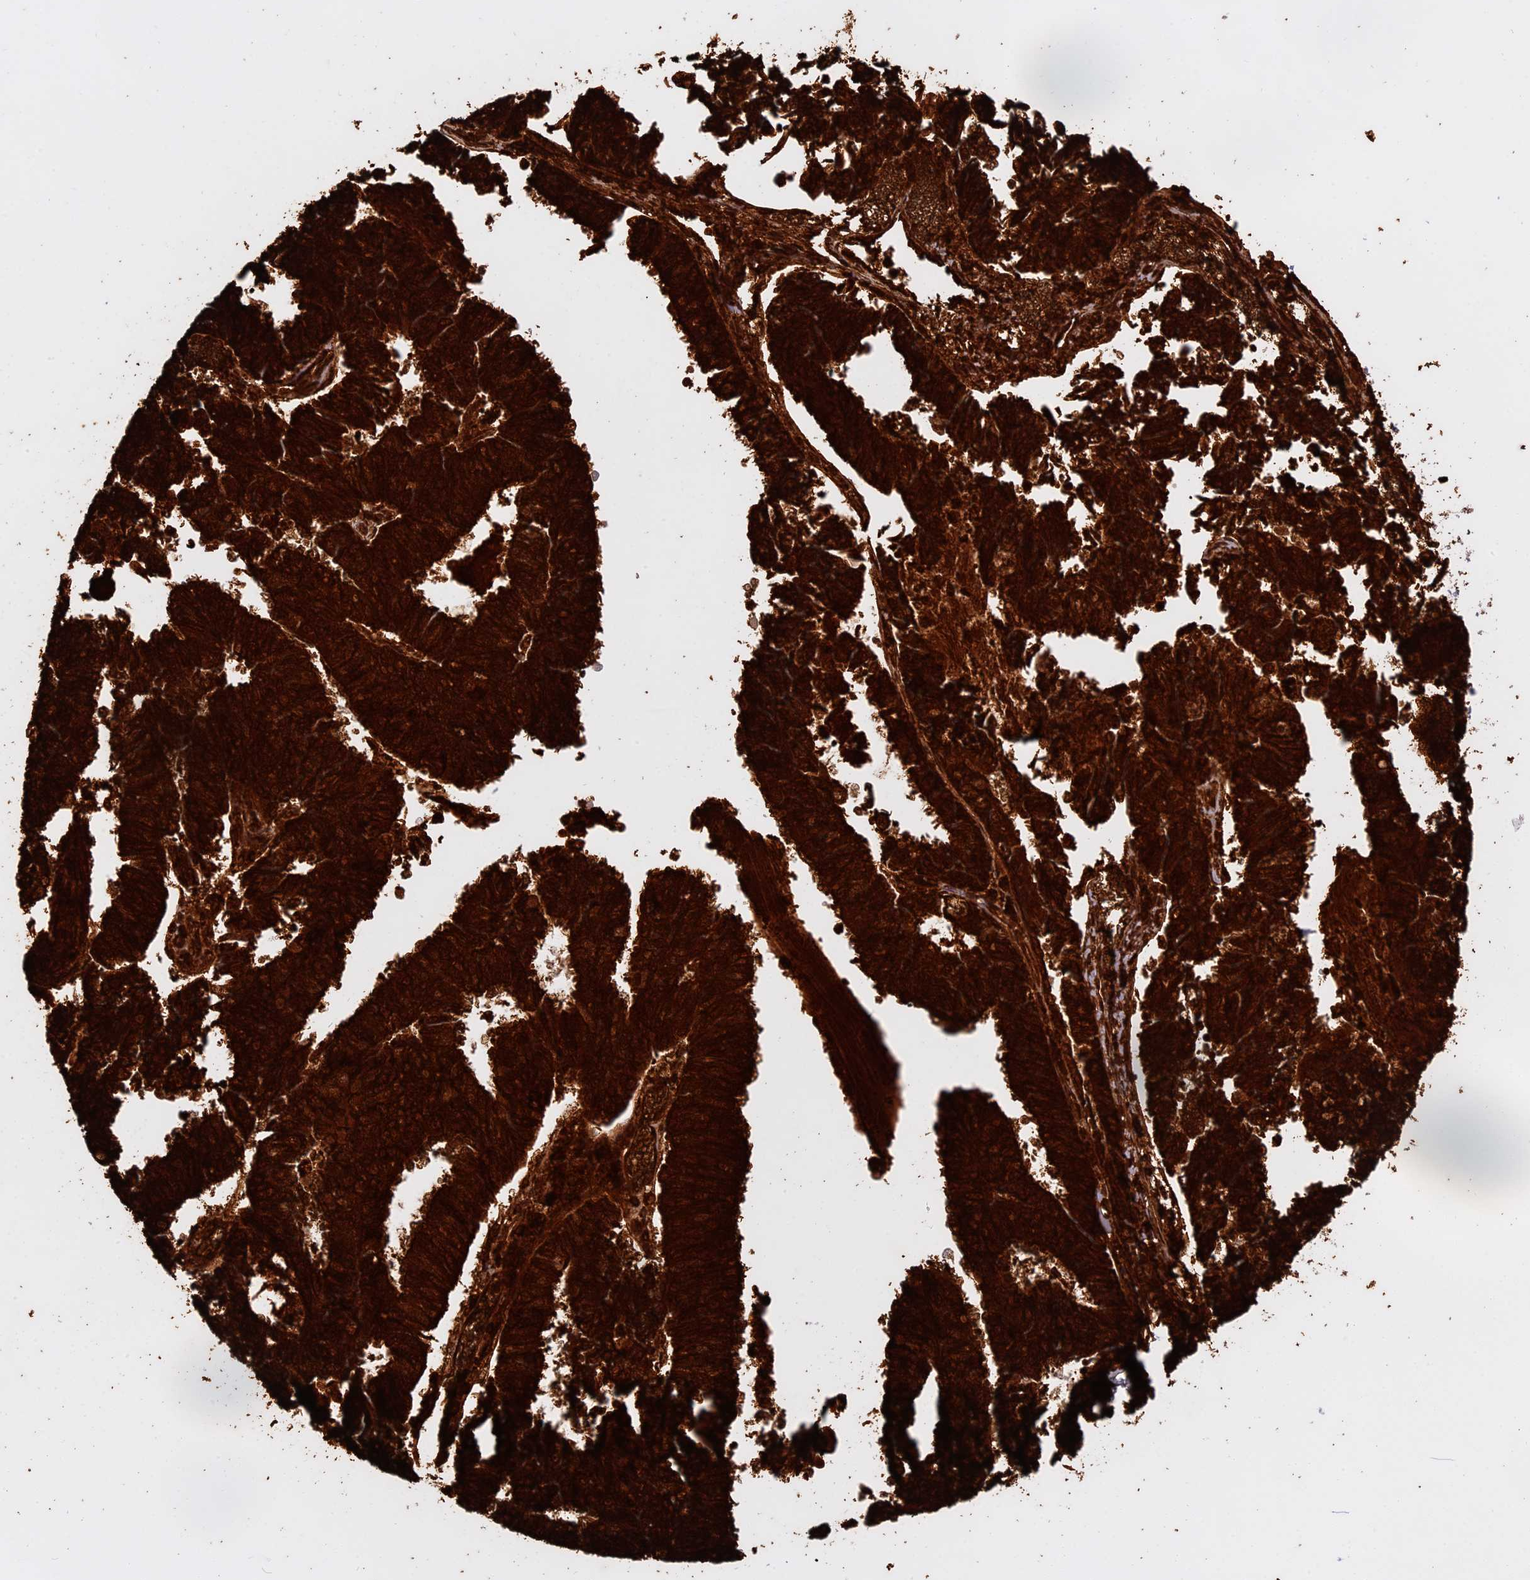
{"staining": {"intensity": "strong", "quantity": ">75%", "location": "cytoplasmic/membranous"}, "tissue": "endometrial cancer", "cell_type": "Tumor cells", "image_type": "cancer", "snomed": [{"axis": "morphology", "description": "Adenocarcinoma, NOS"}, {"axis": "topography", "description": "Endometrium"}], "caption": "The histopathology image reveals a brown stain indicating the presence of a protein in the cytoplasmic/membranous of tumor cells in endometrial cancer.", "gene": "WFDC2", "patient": {"sex": "female", "age": 57}}